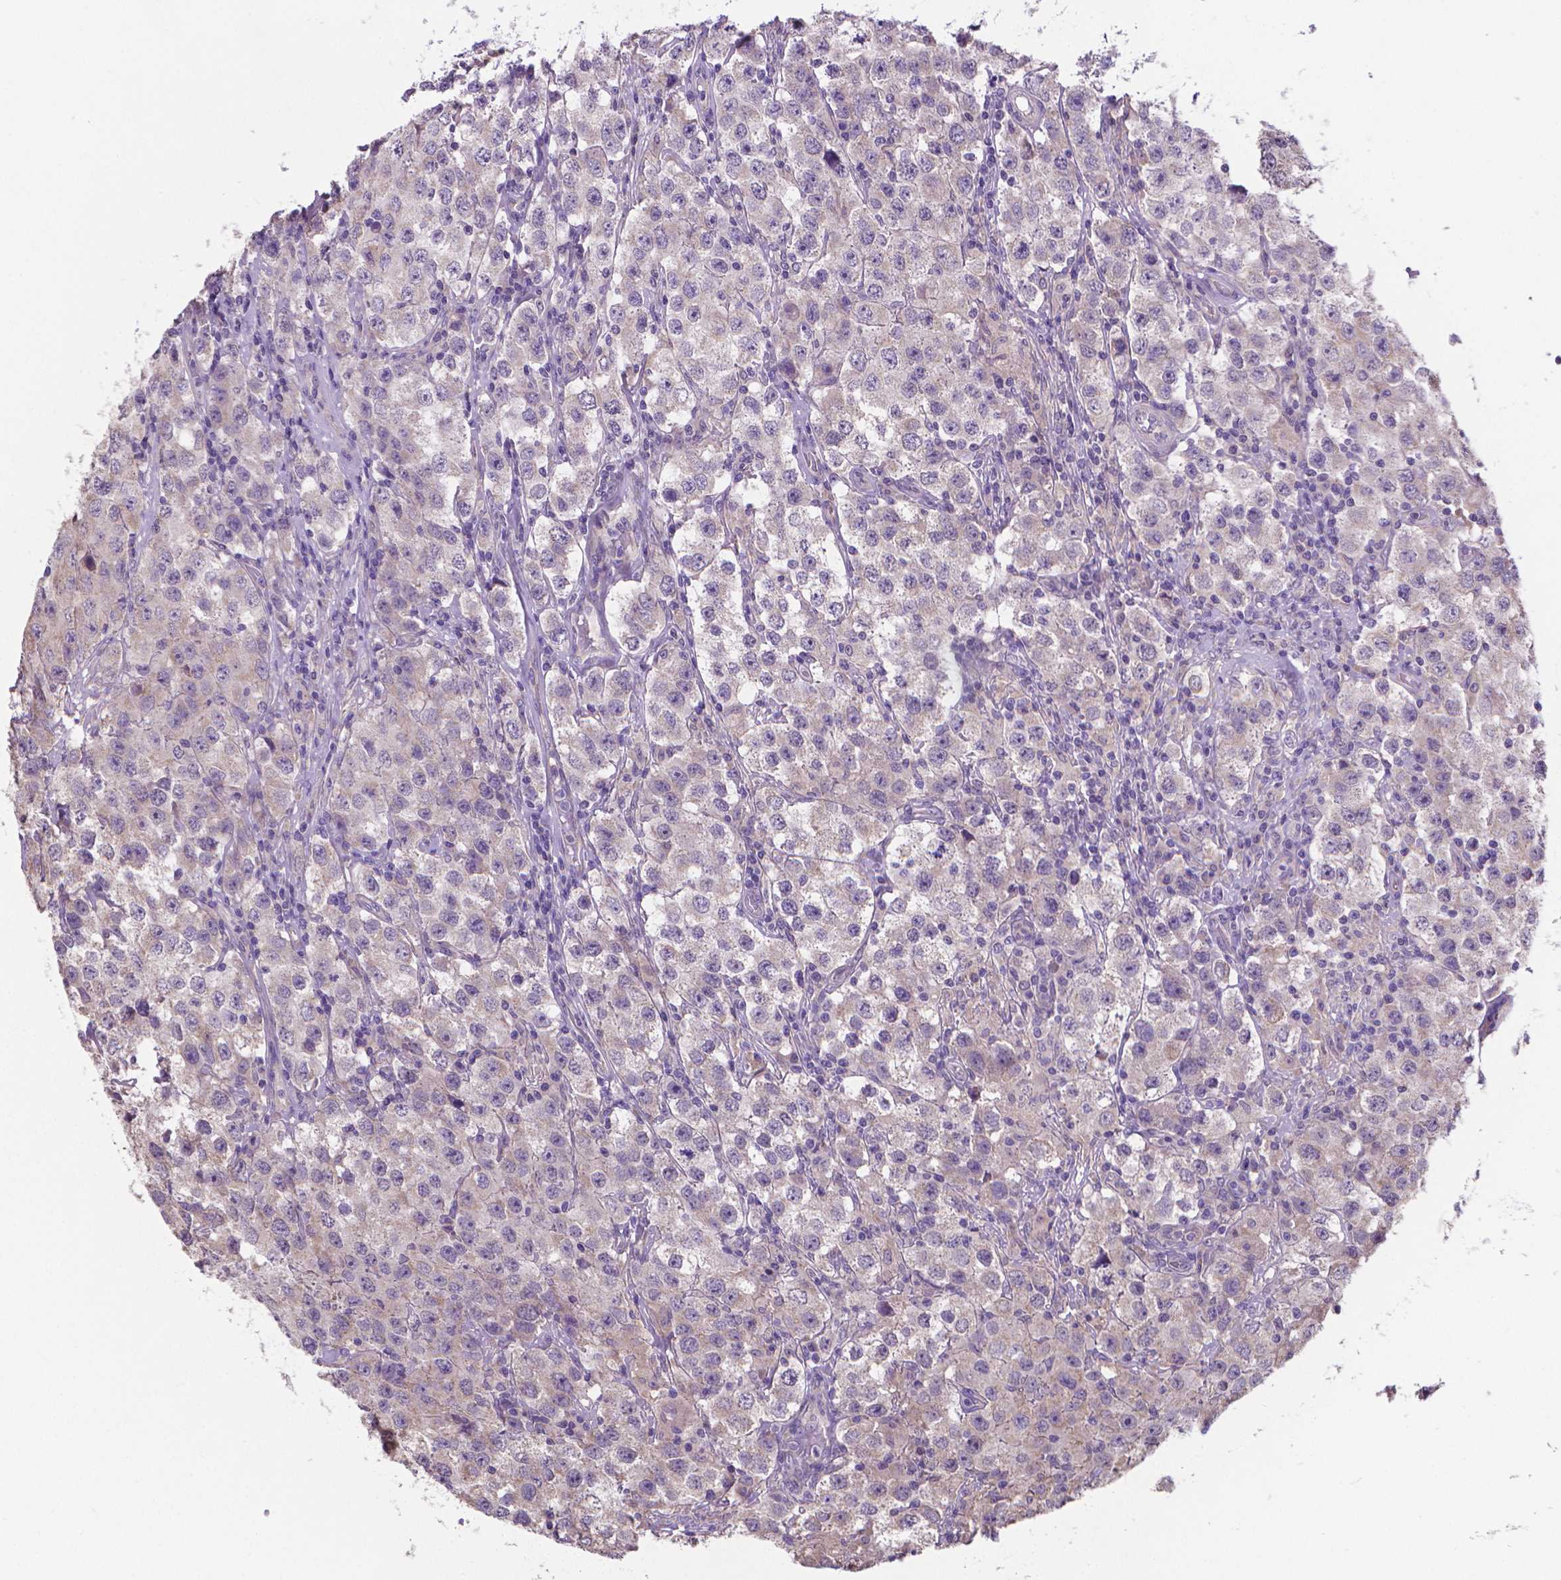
{"staining": {"intensity": "negative", "quantity": "none", "location": "none"}, "tissue": "testis cancer", "cell_type": "Tumor cells", "image_type": "cancer", "snomed": [{"axis": "morphology", "description": "Seminoma, NOS"}, {"axis": "topography", "description": "Testis"}], "caption": "Immunohistochemical staining of testis cancer (seminoma) demonstrates no significant expression in tumor cells.", "gene": "GPR63", "patient": {"sex": "male", "age": 52}}